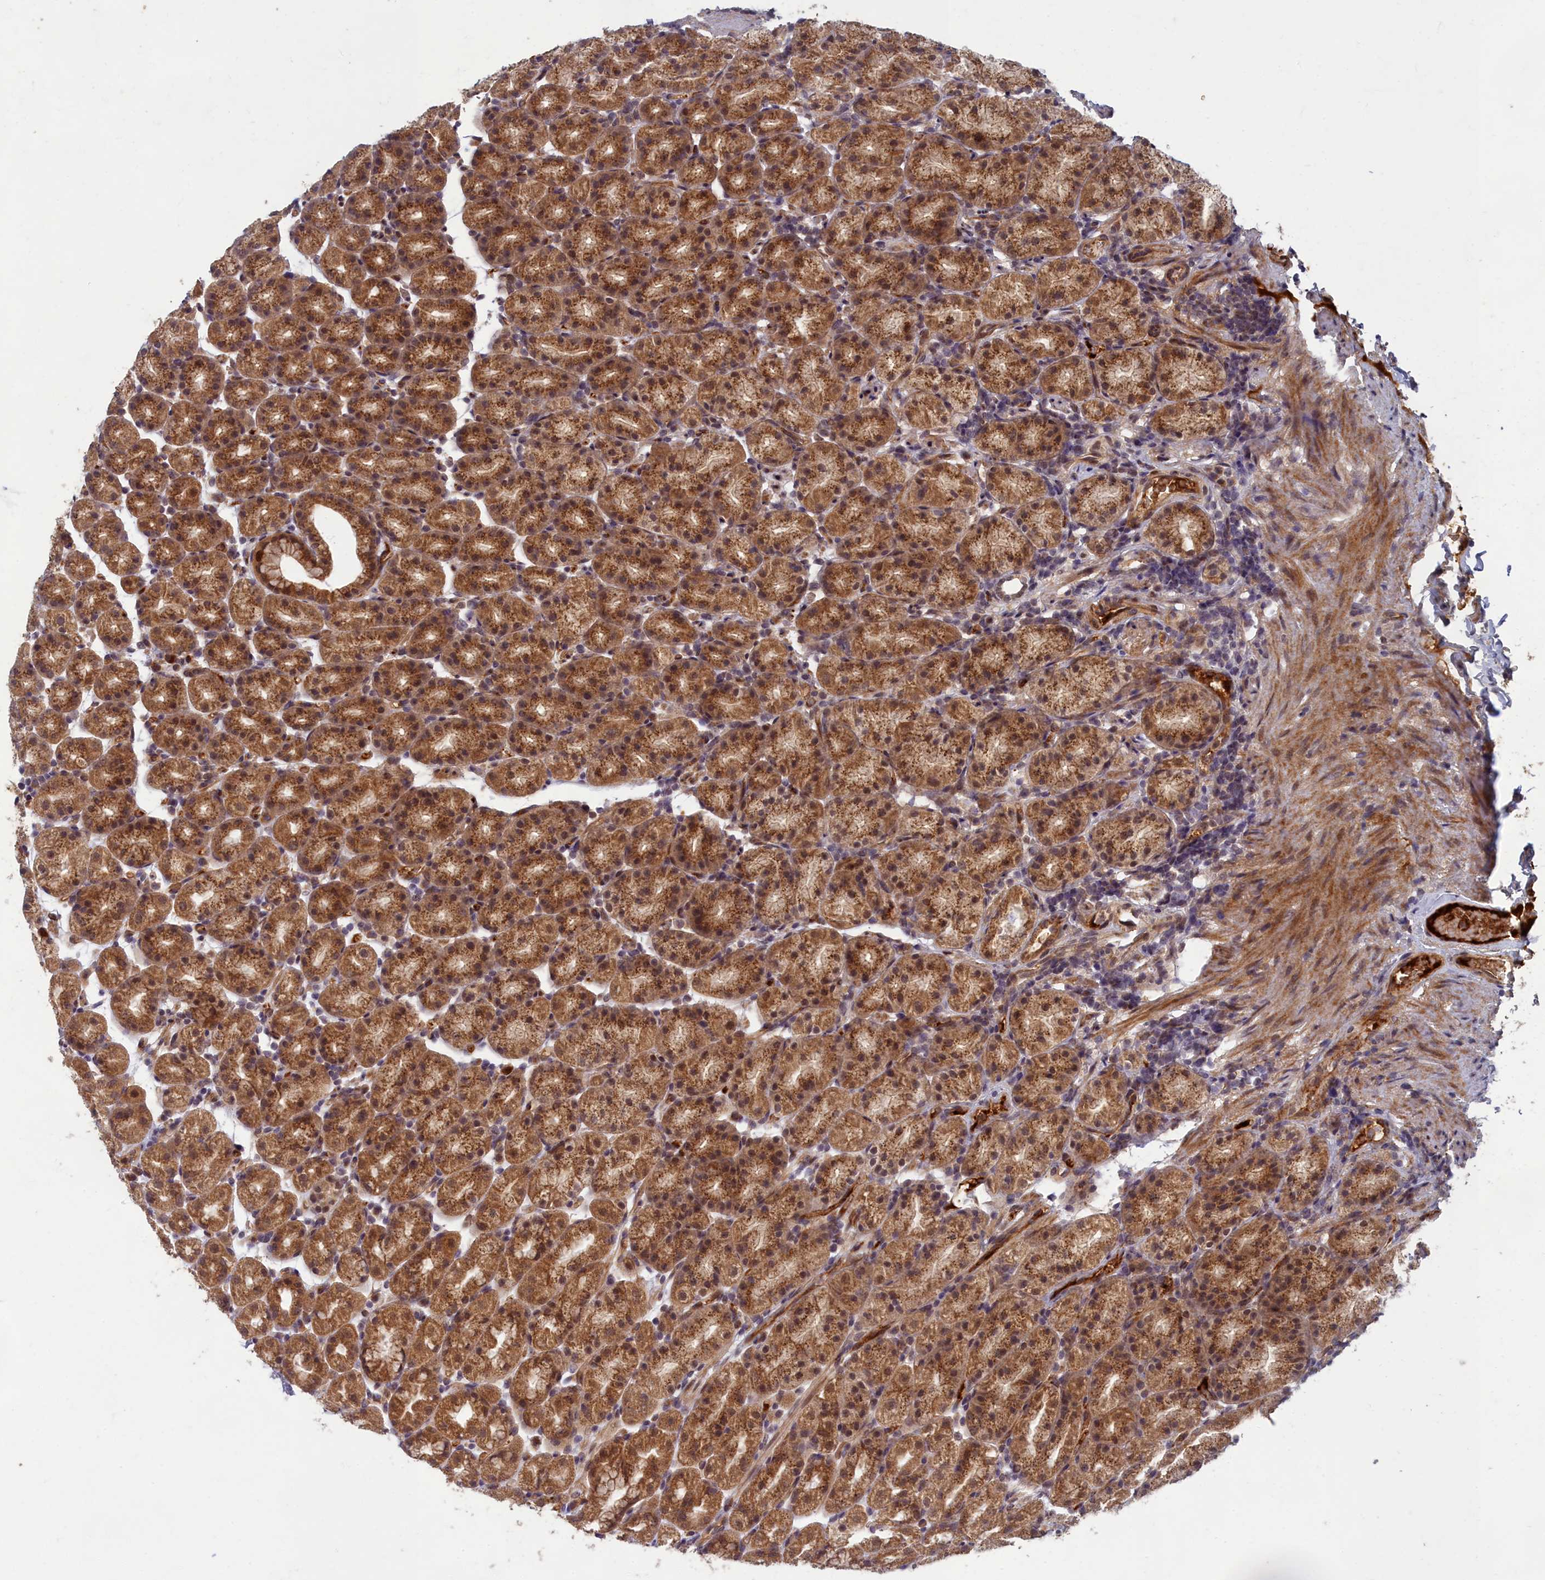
{"staining": {"intensity": "strong", "quantity": ">75%", "location": "cytoplasmic/membranous,nuclear"}, "tissue": "stomach", "cell_type": "Glandular cells", "image_type": "normal", "snomed": [{"axis": "morphology", "description": "Normal tissue, NOS"}, {"axis": "topography", "description": "Stomach, upper"}], "caption": "A high amount of strong cytoplasmic/membranous,nuclear expression is seen in about >75% of glandular cells in benign stomach.", "gene": "EARS2", "patient": {"sex": "male", "age": 68}}